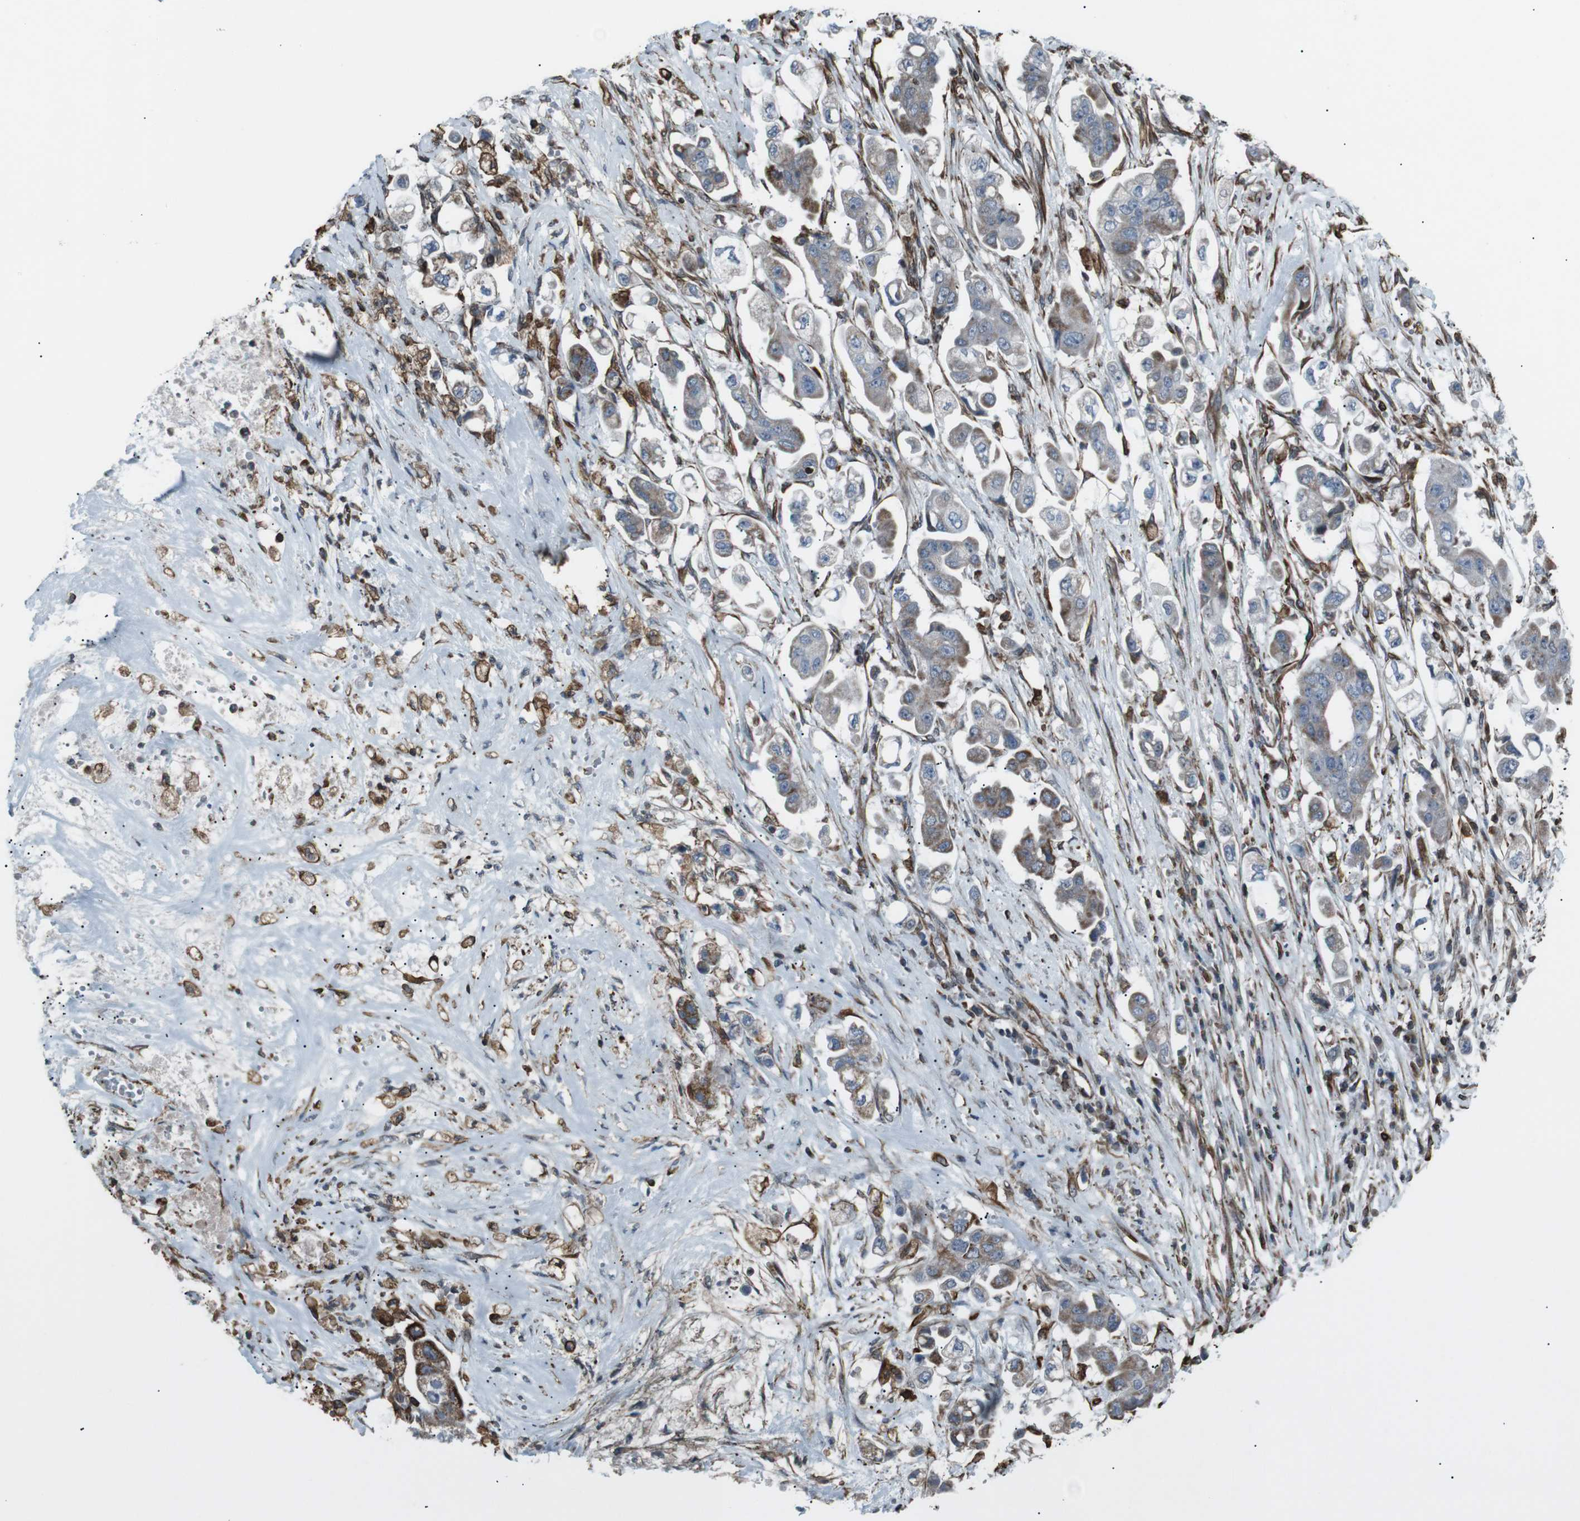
{"staining": {"intensity": "moderate", "quantity": ">75%", "location": "cytoplasmic/membranous"}, "tissue": "stomach cancer", "cell_type": "Tumor cells", "image_type": "cancer", "snomed": [{"axis": "morphology", "description": "Adenocarcinoma, NOS"}, {"axis": "topography", "description": "Stomach"}], "caption": "Immunohistochemical staining of stomach adenocarcinoma exhibits medium levels of moderate cytoplasmic/membranous positivity in about >75% of tumor cells. Using DAB (brown) and hematoxylin (blue) stains, captured at high magnification using brightfield microscopy.", "gene": "TMEM141", "patient": {"sex": "male", "age": 62}}